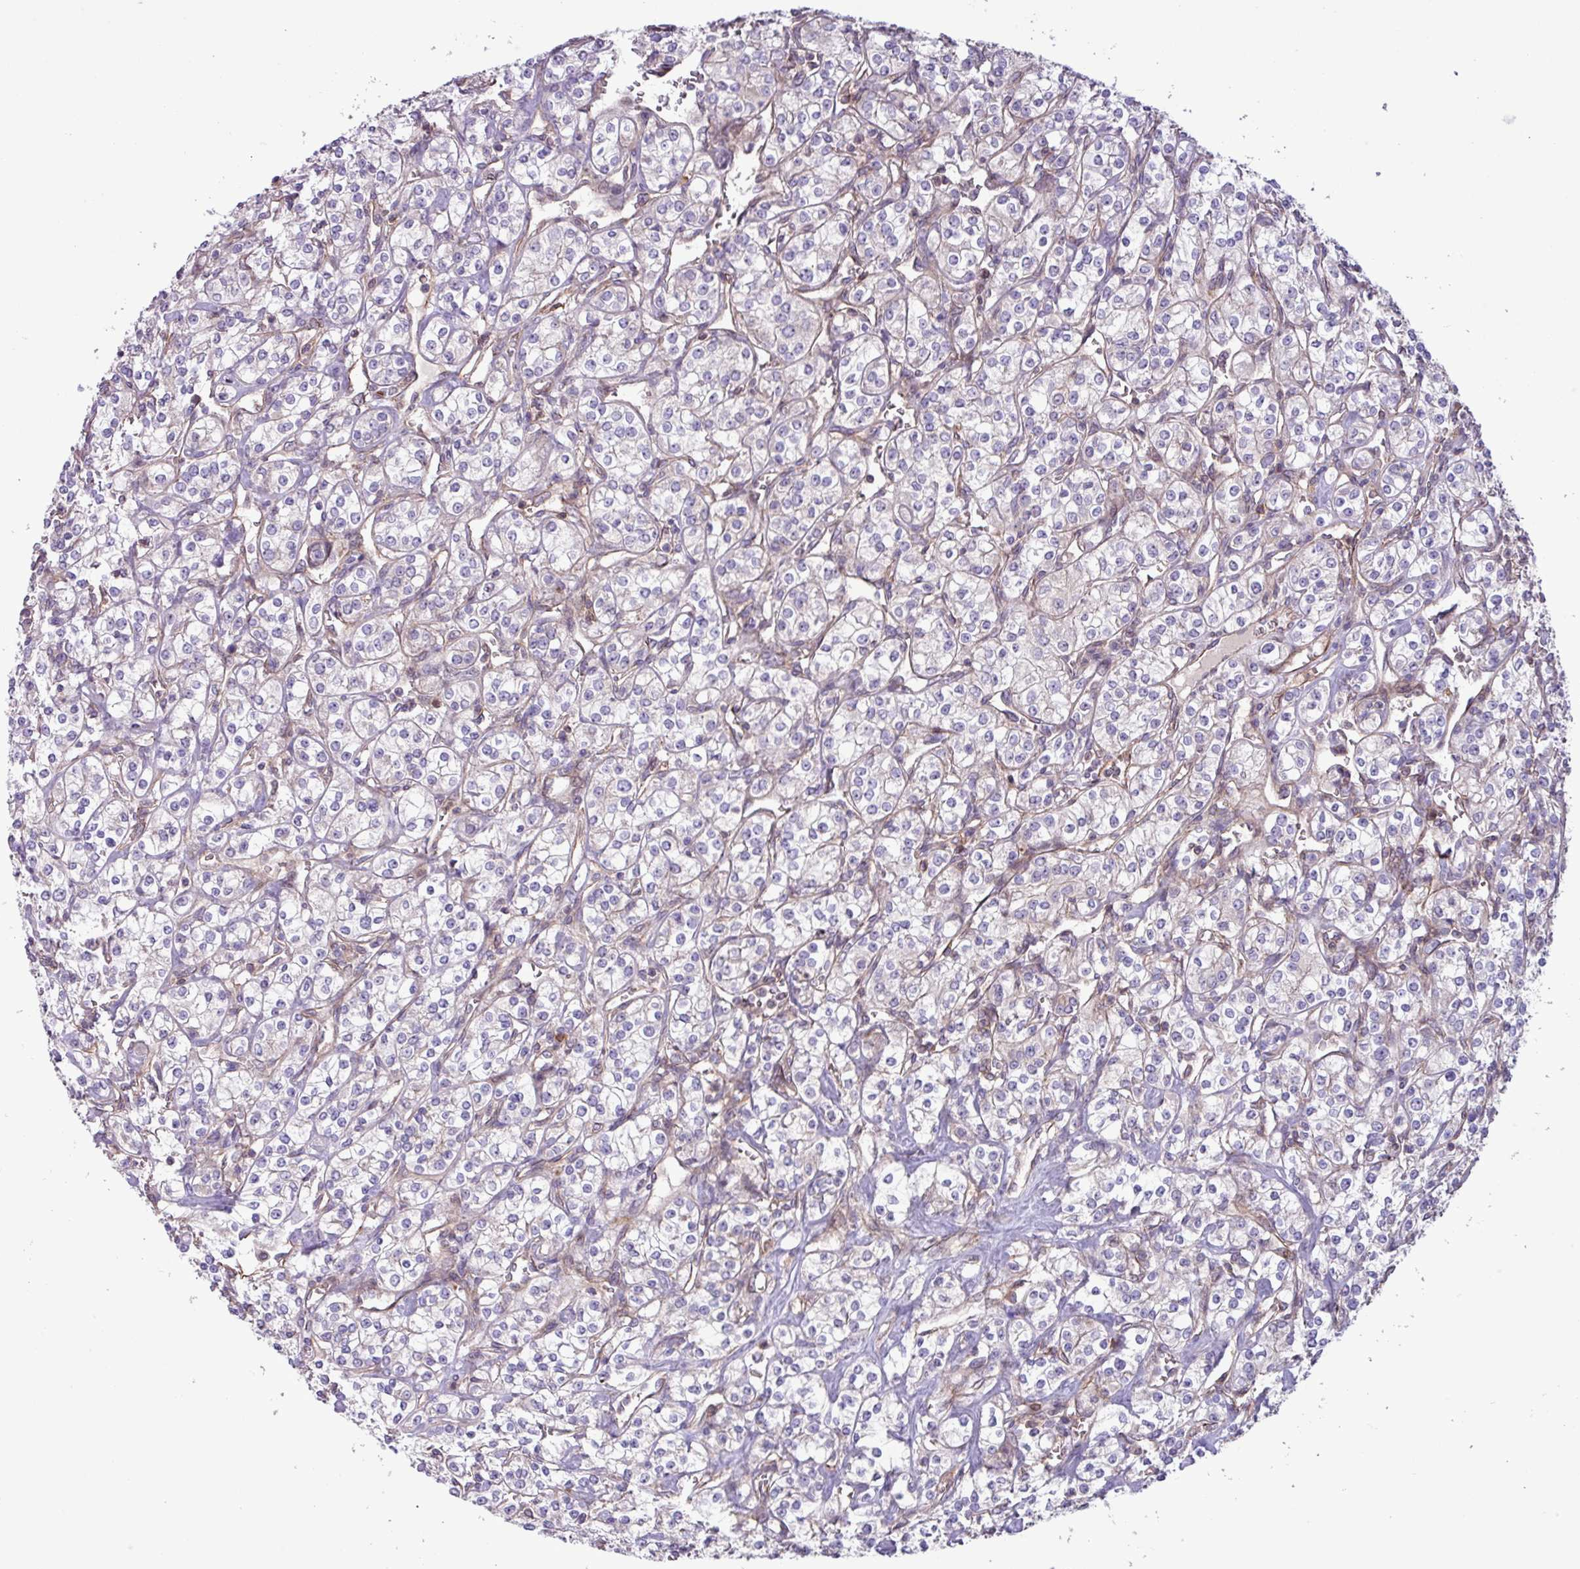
{"staining": {"intensity": "negative", "quantity": "none", "location": "none"}, "tissue": "renal cancer", "cell_type": "Tumor cells", "image_type": "cancer", "snomed": [{"axis": "morphology", "description": "Adenocarcinoma, NOS"}, {"axis": "topography", "description": "Kidney"}], "caption": "Tumor cells show no significant protein staining in renal cancer (adenocarcinoma).", "gene": "CNTRL", "patient": {"sex": "male", "age": 77}}